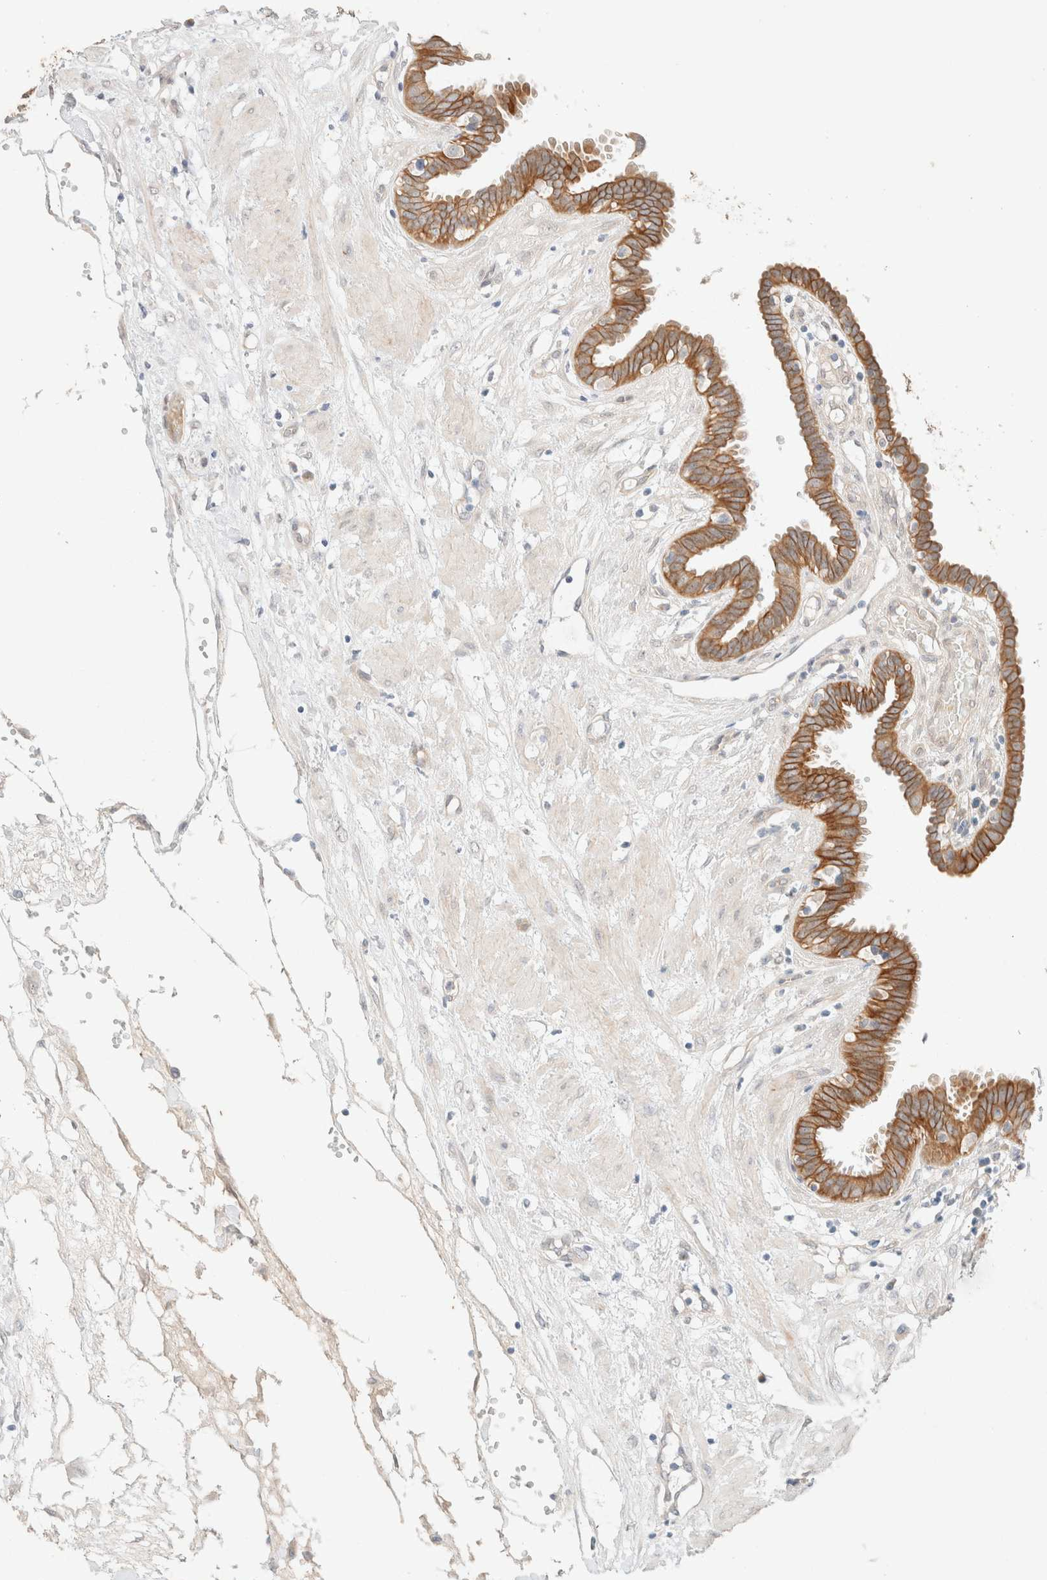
{"staining": {"intensity": "moderate", "quantity": ">75%", "location": "cytoplasmic/membranous"}, "tissue": "fallopian tube", "cell_type": "Glandular cells", "image_type": "normal", "snomed": [{"axis": "morphology", "description": "Normal tissue, NOS"}, {"axis": "topography", "description": "Fallopian tube"}, {"axis": "topography", "description": "Placenta"}], "caption": "An IHC histopathology image of normal tissue is shown. Protein staining in brown labels moderate cytoplasmic/membranous positivity in fallopian tube within glandular cells.", "gene": "CSNK1E", "patient": {"sex": "female", "age": 32}}